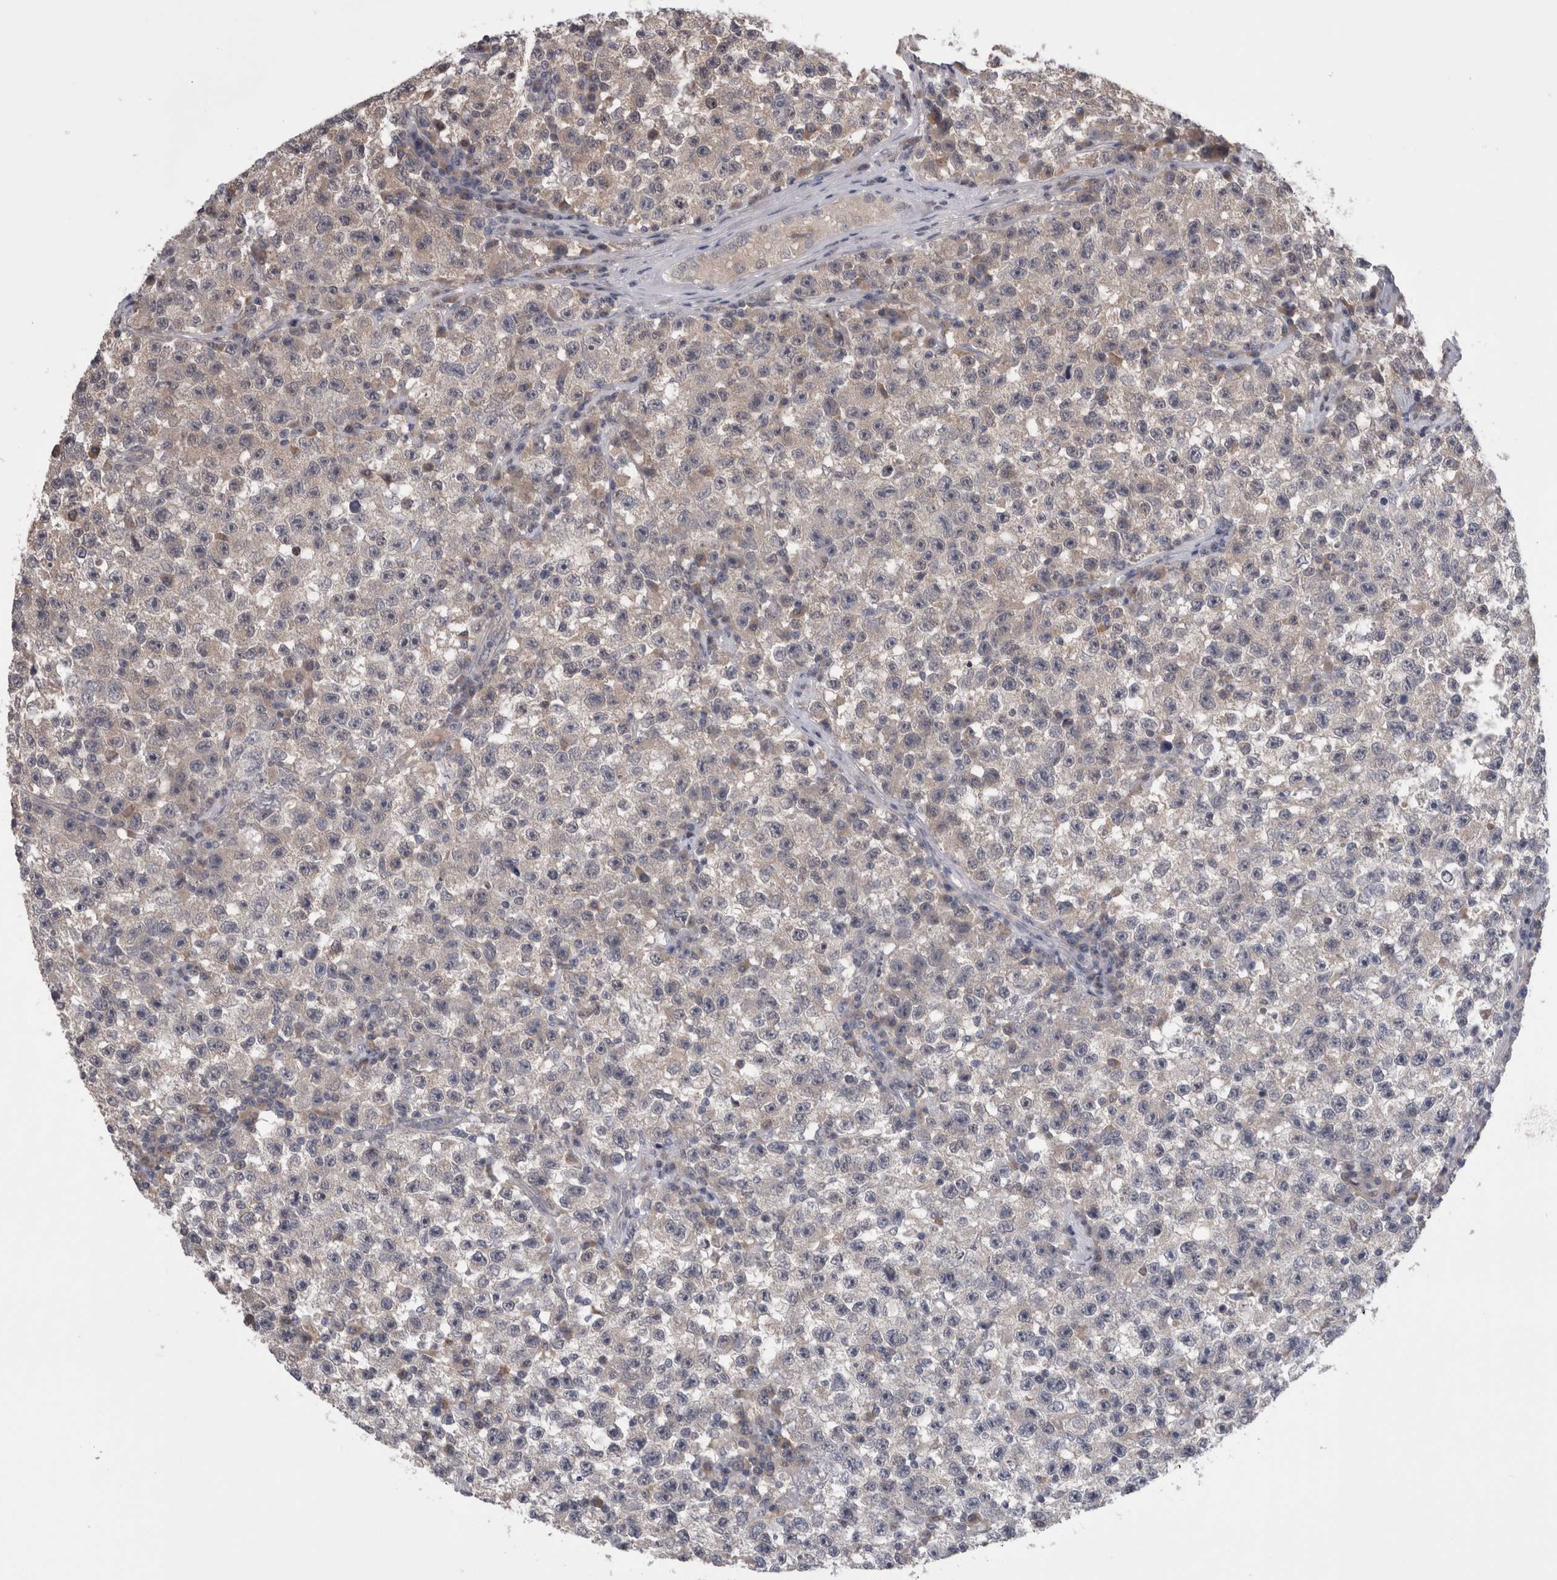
{"staining": {"intensity": "negative", "quantity": "none", "location": "none"}, "tissue": "testis cancer", "cell_type": "Tumor cells", "image_type": "cancer", "snomed": [{"axis": "morphology", "description": "Seminoma, NOS"}, {"axis": "topography", "description": "Testis"}], "caption": "The IHC image has no significant staining in tumor cells of testis seminoma tissue.", "gene": "DCTN6", "patient": {"sex": "male", "age": 22}}